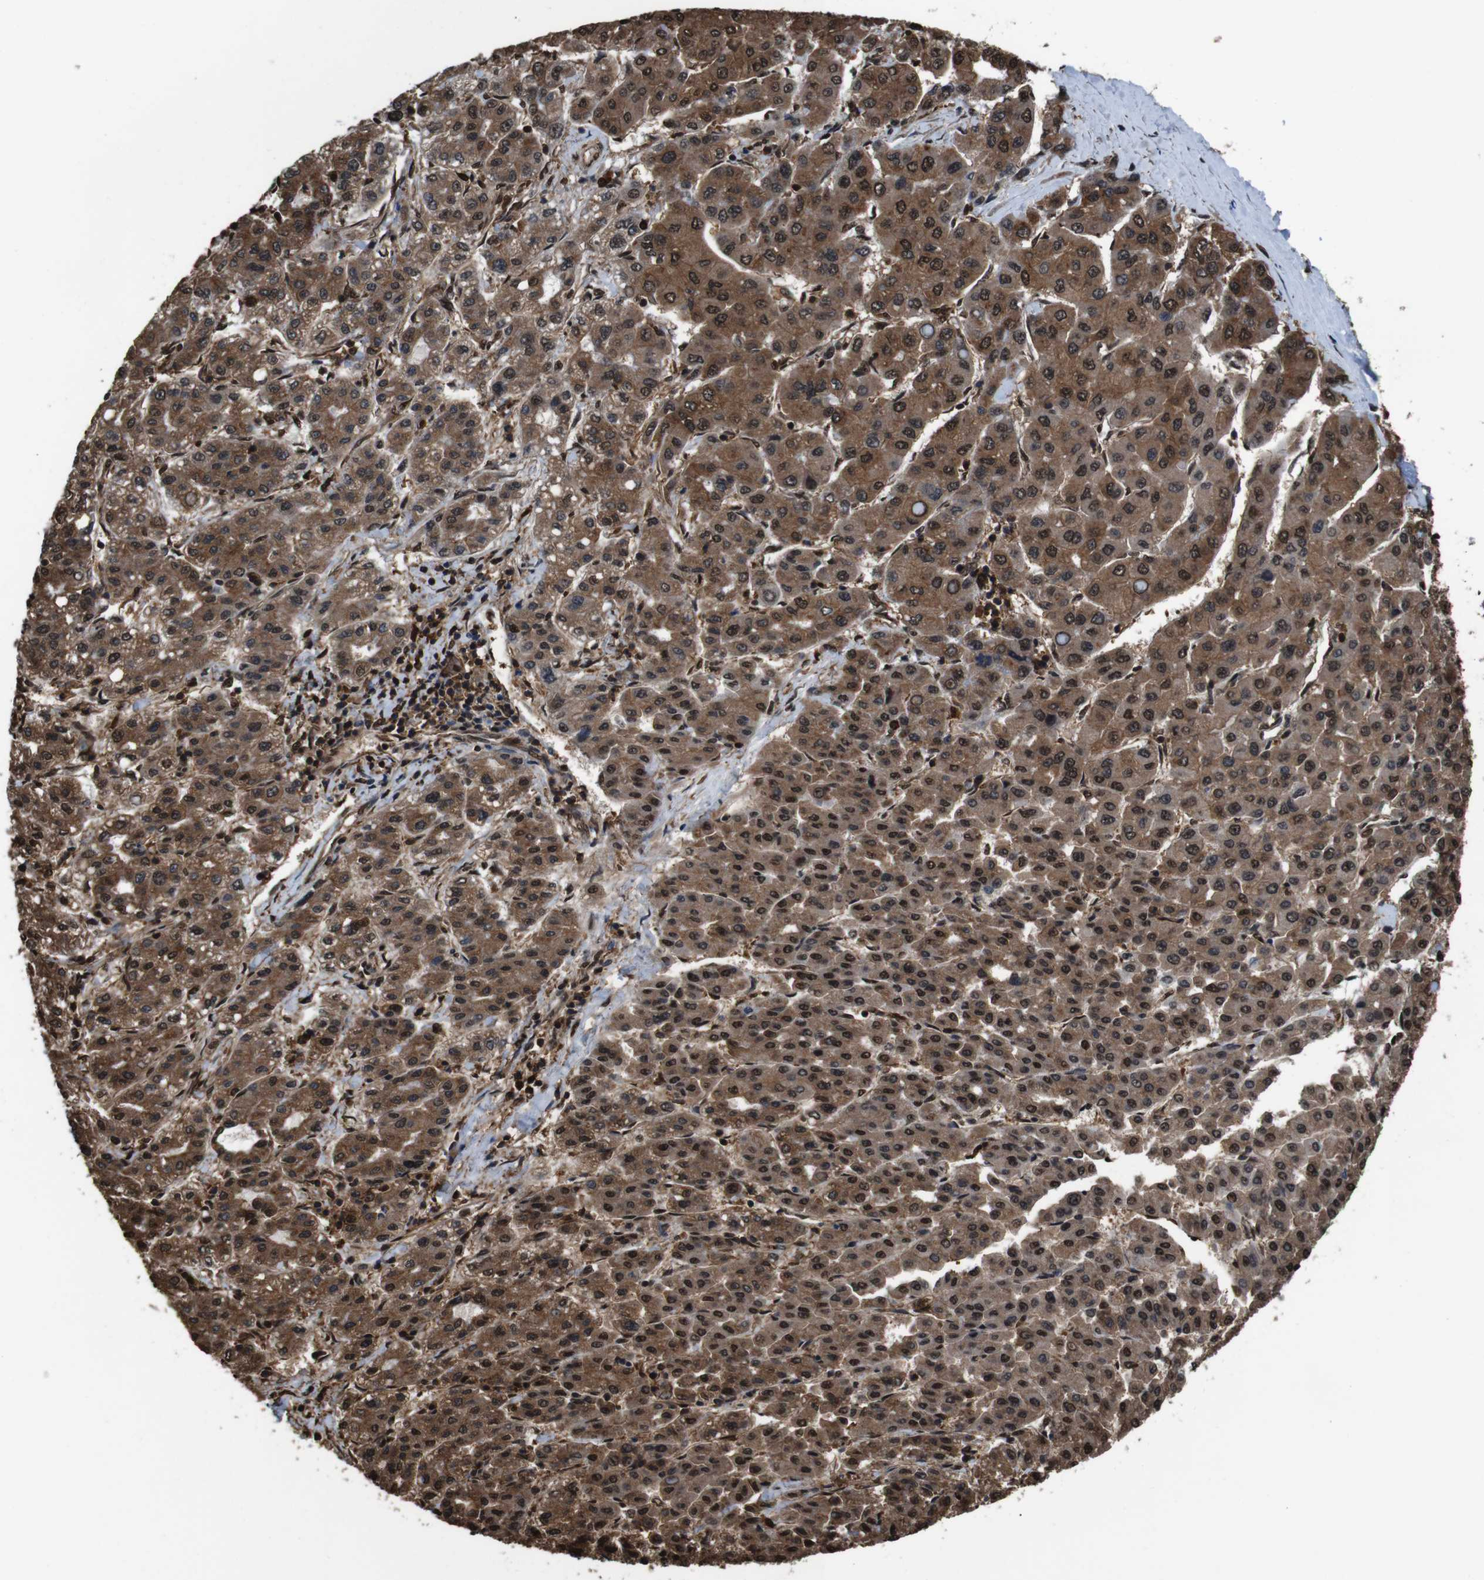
{"staining": {"intensity": "moderate", "quantity": ">75%", "location": "cytoplasmic/membranous,nuclear"}, "tissue": "liver cancer", "cell_type": "Tumor cells", "image_type": "cancer", "snomed": [{"axis": "morphology", "description": "Carcinoma, Hepatocellular, NOS"}, {"axis": "topography", "description": "Liver"}], "caption": "Protein analysis of liver hepatocellular carcinoma tissue exhibits moderate cytoplasmic/membranous and nuclear staining in approximately >75% of tumor cells.", "gene": "VCP", "patient": {"sex": "male", "age": 65}}